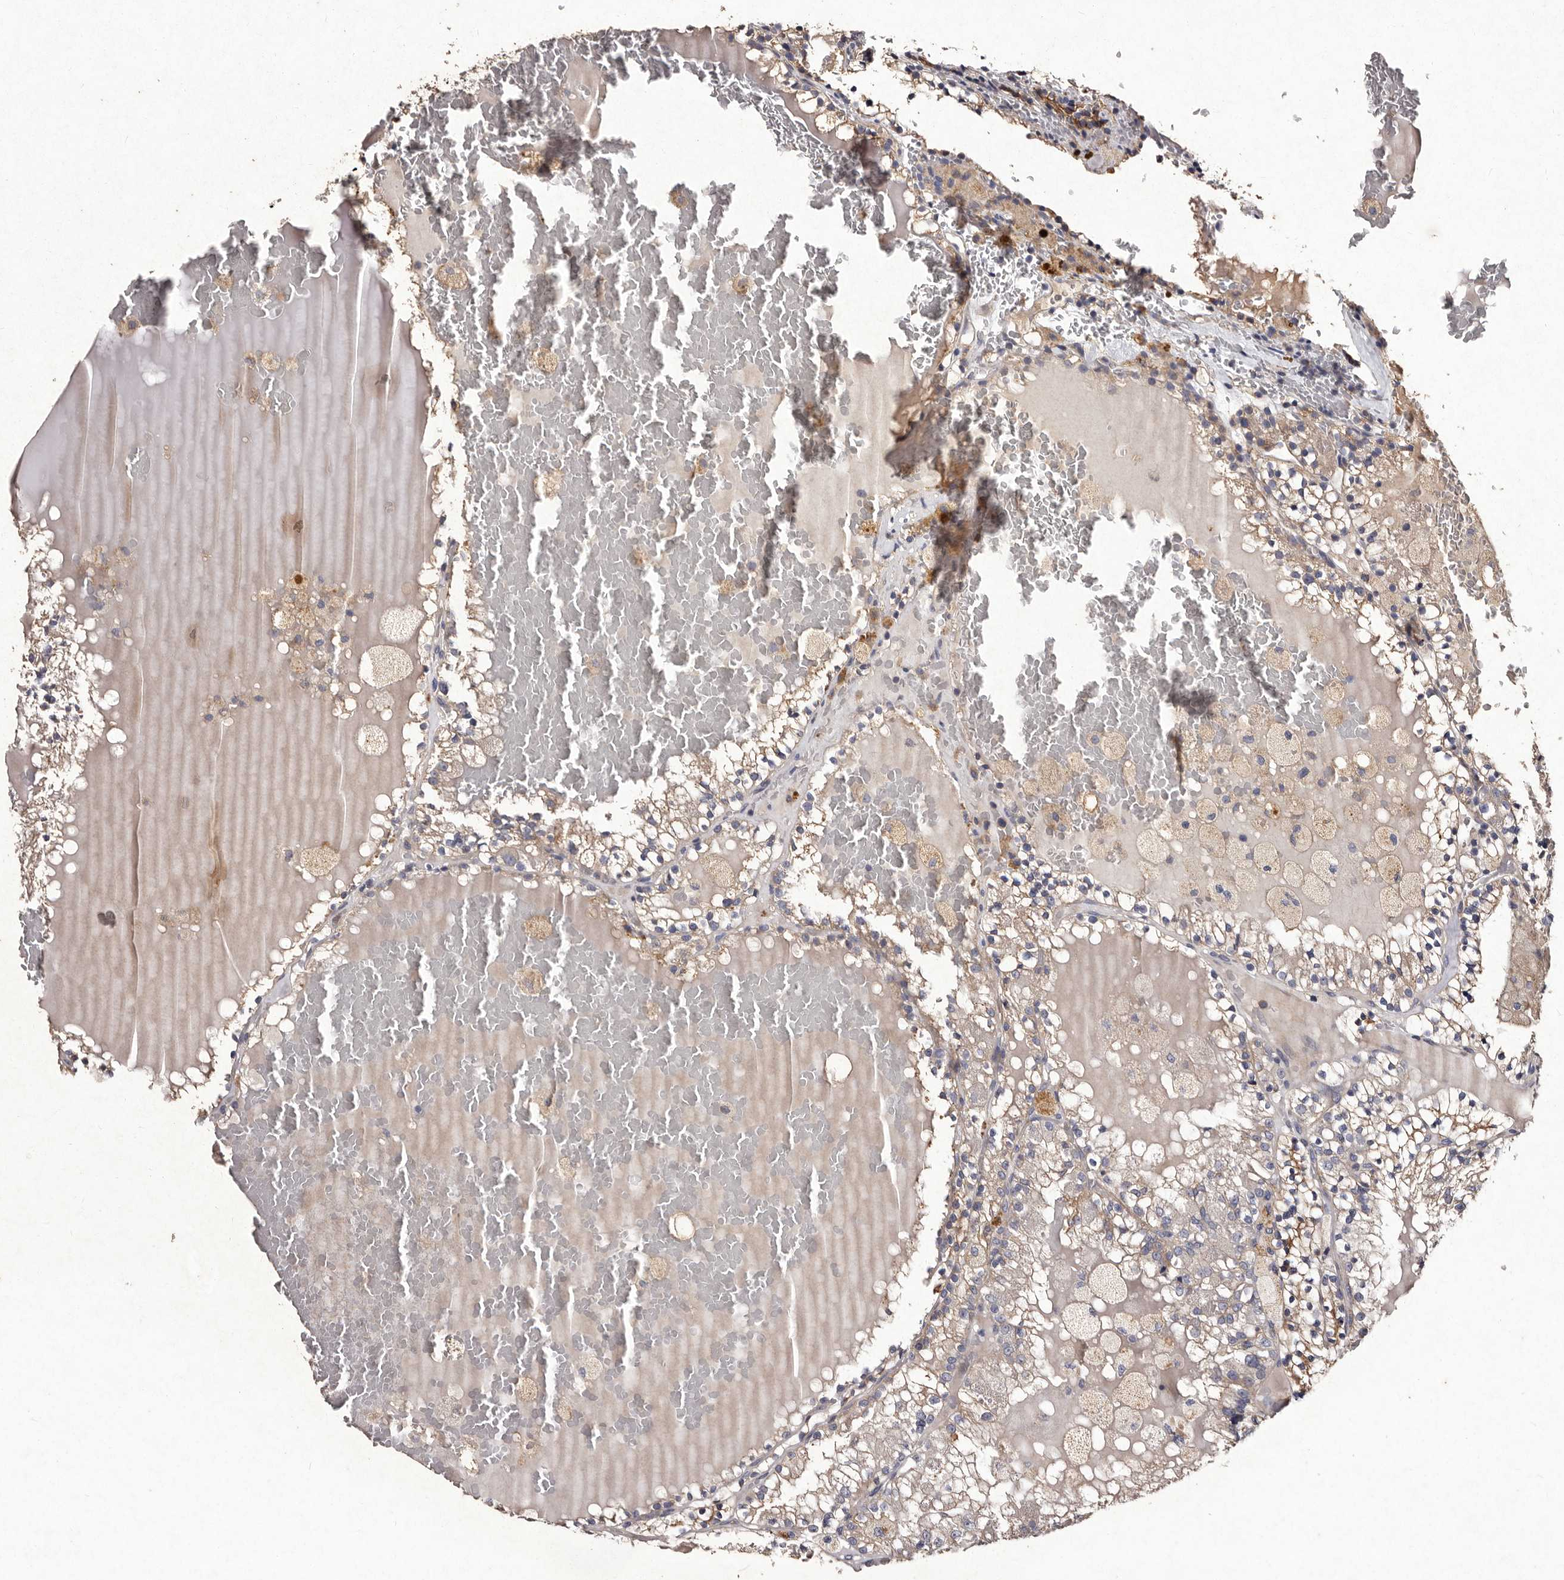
{"staining": {"intensity": "weak", "quantity": "25%-75%", "location": "cytoplasmic/membranous"}, "tissue": "renal cancer", "cell_type": "Tumor cells", "image_type": "cancer", "snomed": [{"axis": "morphology", "description": "Adenocarcinoma, NOS"}, {"axis": "topography", "description": "Kidney"}], "caption": "There is low levels of weak cytoplasmic/membranous expression in tumor cells of adenocarcinoma (renal), as demonstrated by immunohistochemical staining (brown color).", "gene": "TFB1M", "patient": {"sex": "female", "age": 56}}